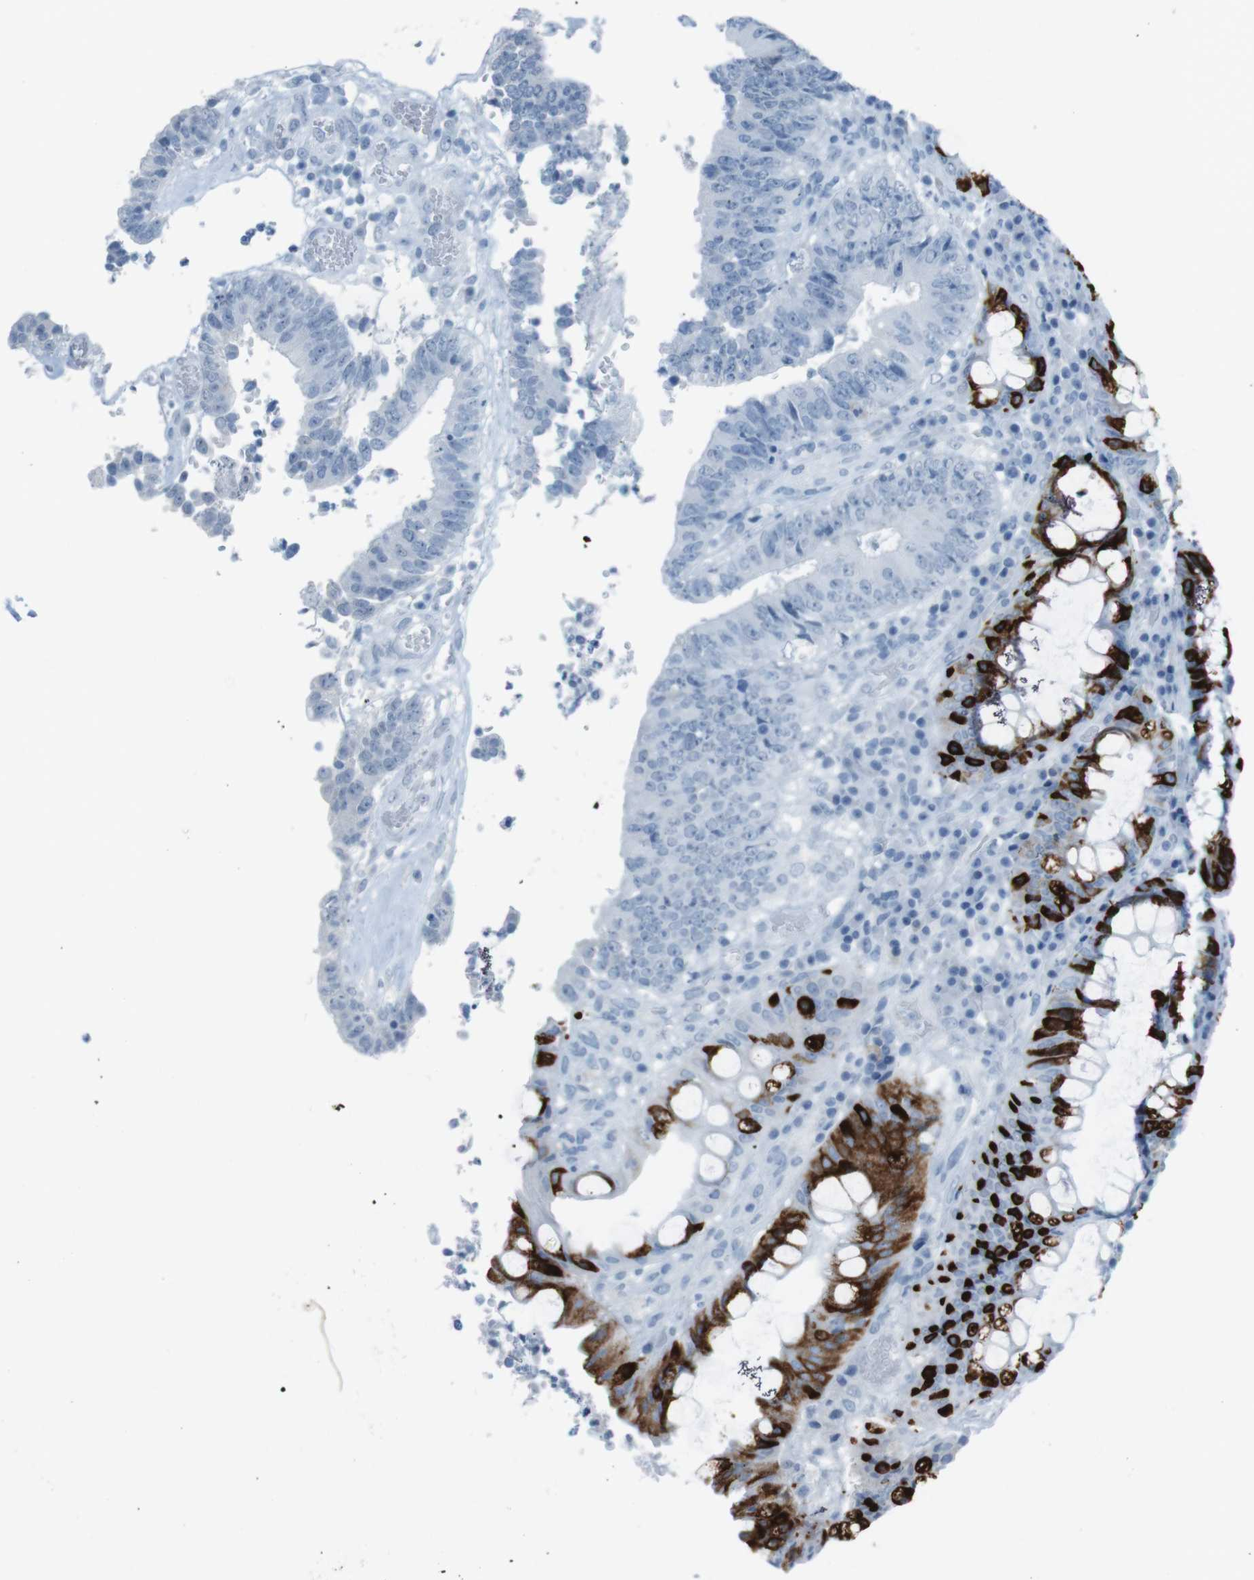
{"staining": {"intensity": "strong", "quantity": "<25%", "location": "cytoplasmic/membranous"}, "tissue": "colorectal cancer", "cell_type": "Tumor cells", "image_type": "cancer", "snomed": [{"axis": "morphology", "description": "Adenocarcinoma, NOS"}, {"axis": "topography", "description": "Rectum"}], "caption": "Immunohistochemistry histopathology image of human colorectal cancer stained for a protein (brown), which reveals medium levels of strong cytoplasmic/membranous expression in approximately <25% of tumor cells.", "gene": "TMEM207", "patient": {"sex": "male", "age": 72}}